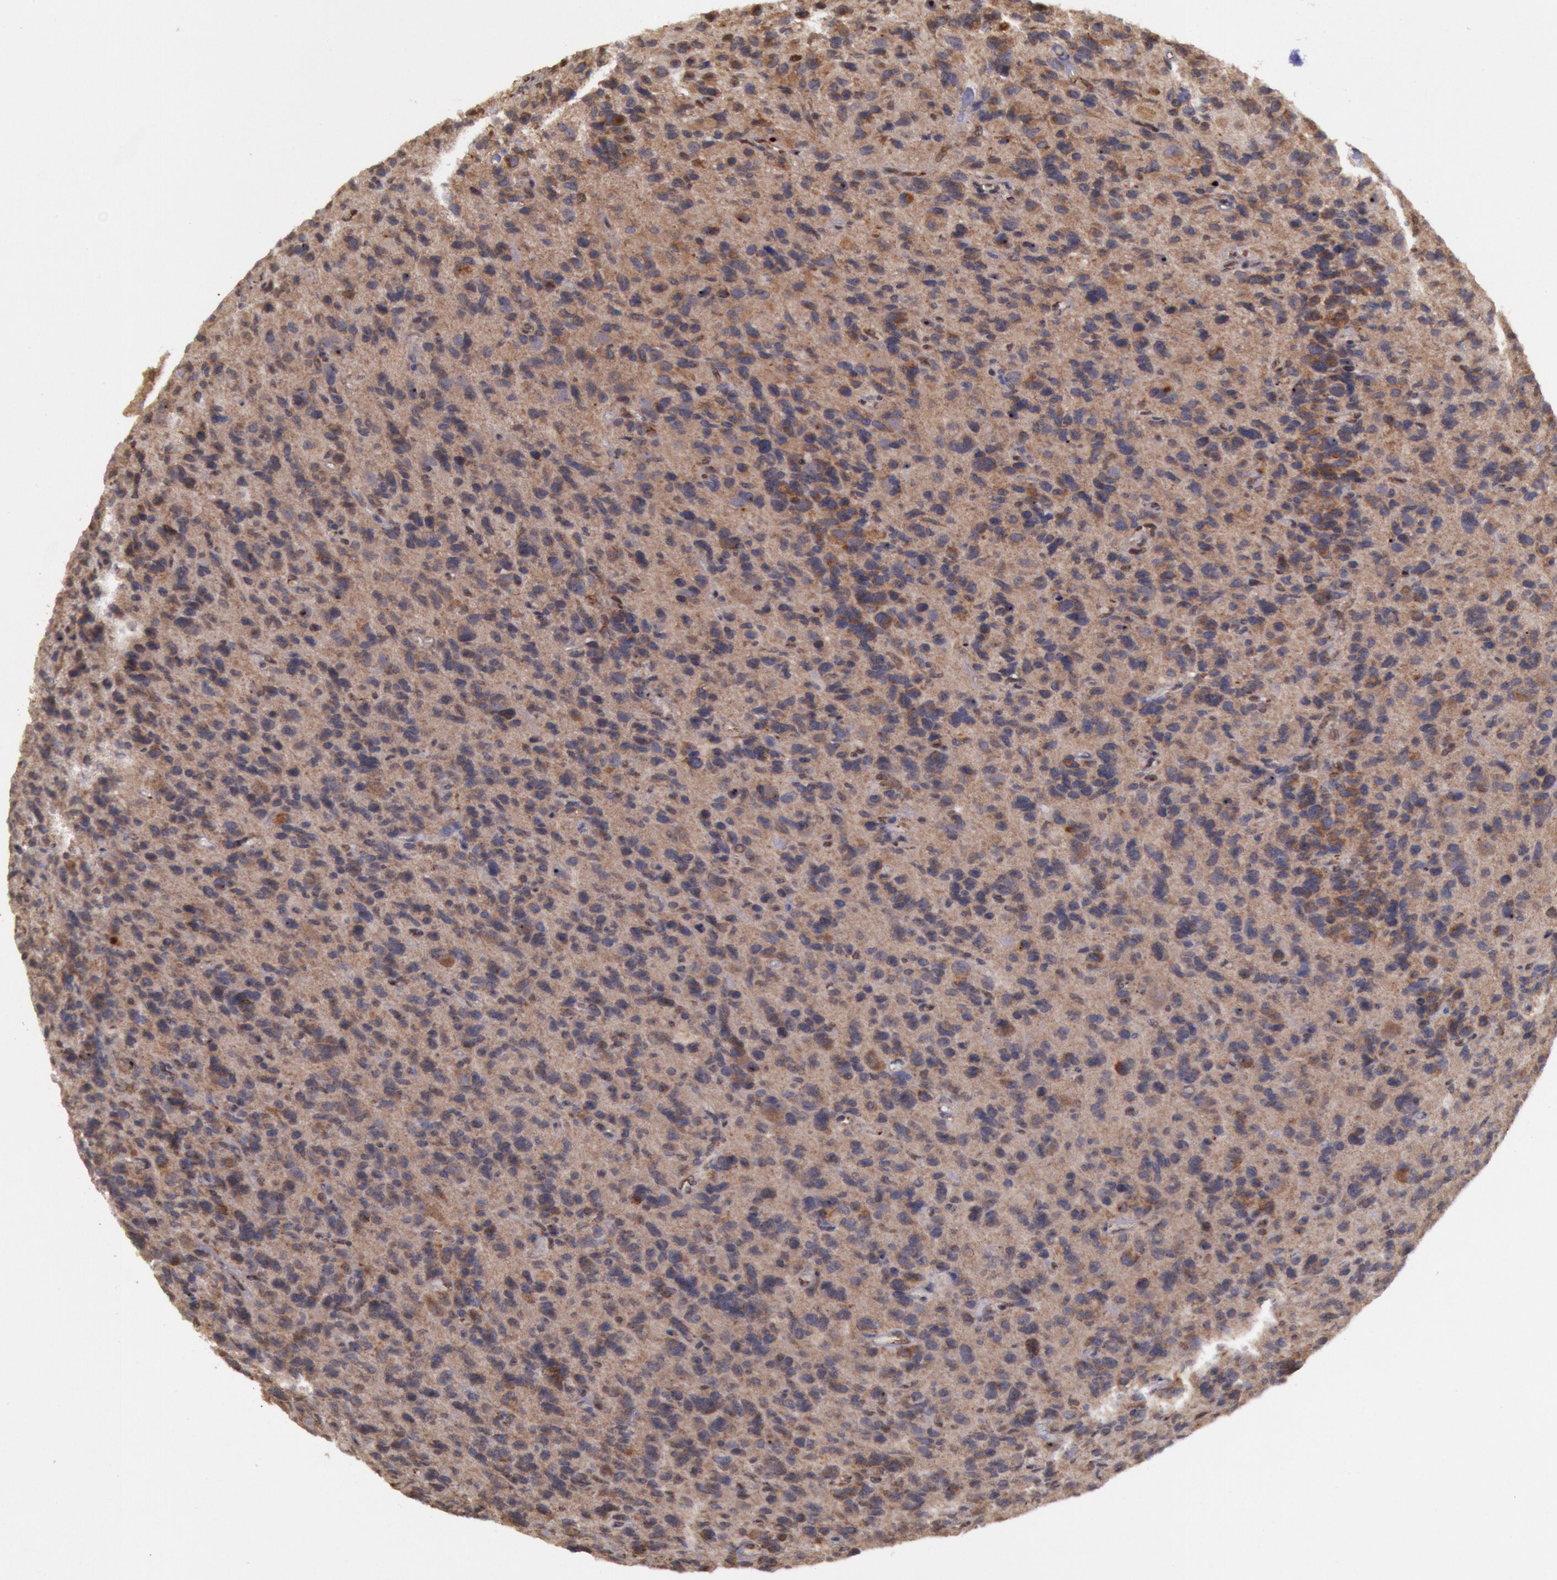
{"staining": {"intensity": "moderate", "quantity": "25%-75%", "location": "cytoplasmic/membranous"}, "tissue": "glioma", "cell_type": "Tumor cells", "image_type": "cancer", "snomed": [{"axis": "morphology", "description": "Glioma, malignant, High grade"}, {"axis": "topography", "description": "Brain"}], "caption": "A medium amount of moderate cytoplasmic/membranous positivity is seen in approximately 25%-75% of tumor cells in glioma tissue.", "gene": "STX17", "patient": {"sex": "male", "age": 77}}